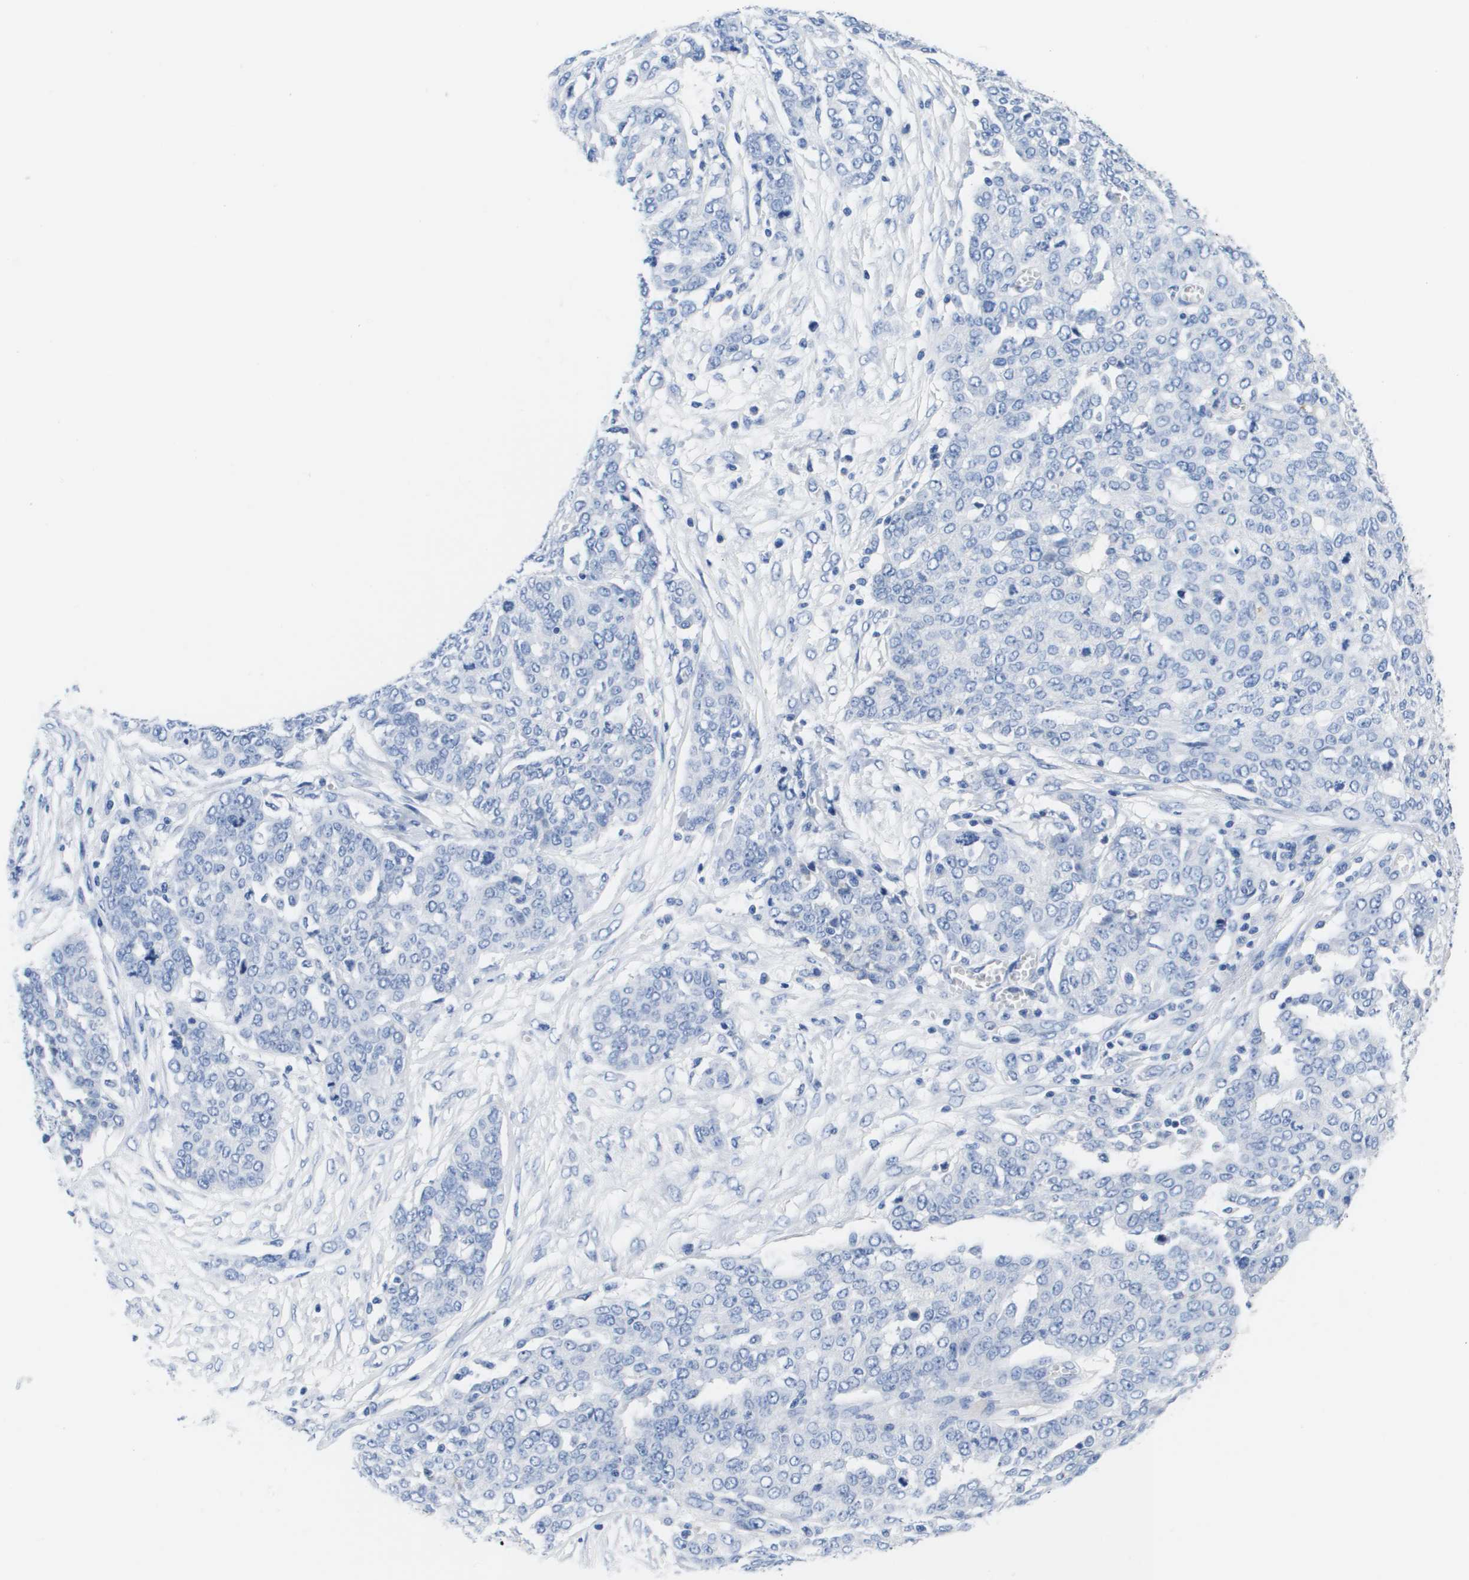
{"staining": {"intensity": "negative", "quantity": "none", "location": "none"}, "tissue": "ovarian cancer", "cell_type": "Tumor cells", "image_type": "cancer", "snomed": [{"axis": "morphology", "description": "Cystadenocarcinoma, serous, NOS"}, {"axis": "topography", "description": "Soft tissue"}, {"axis": "topography", "description": "Ovary"}], "caption": "Ovarian cancer (serous cystadenocarcinoma) stained for a protein using IHC shows no expression tumor cells.", "gene": "APOA1", "patient": {"sex": "female", "age": 57}}